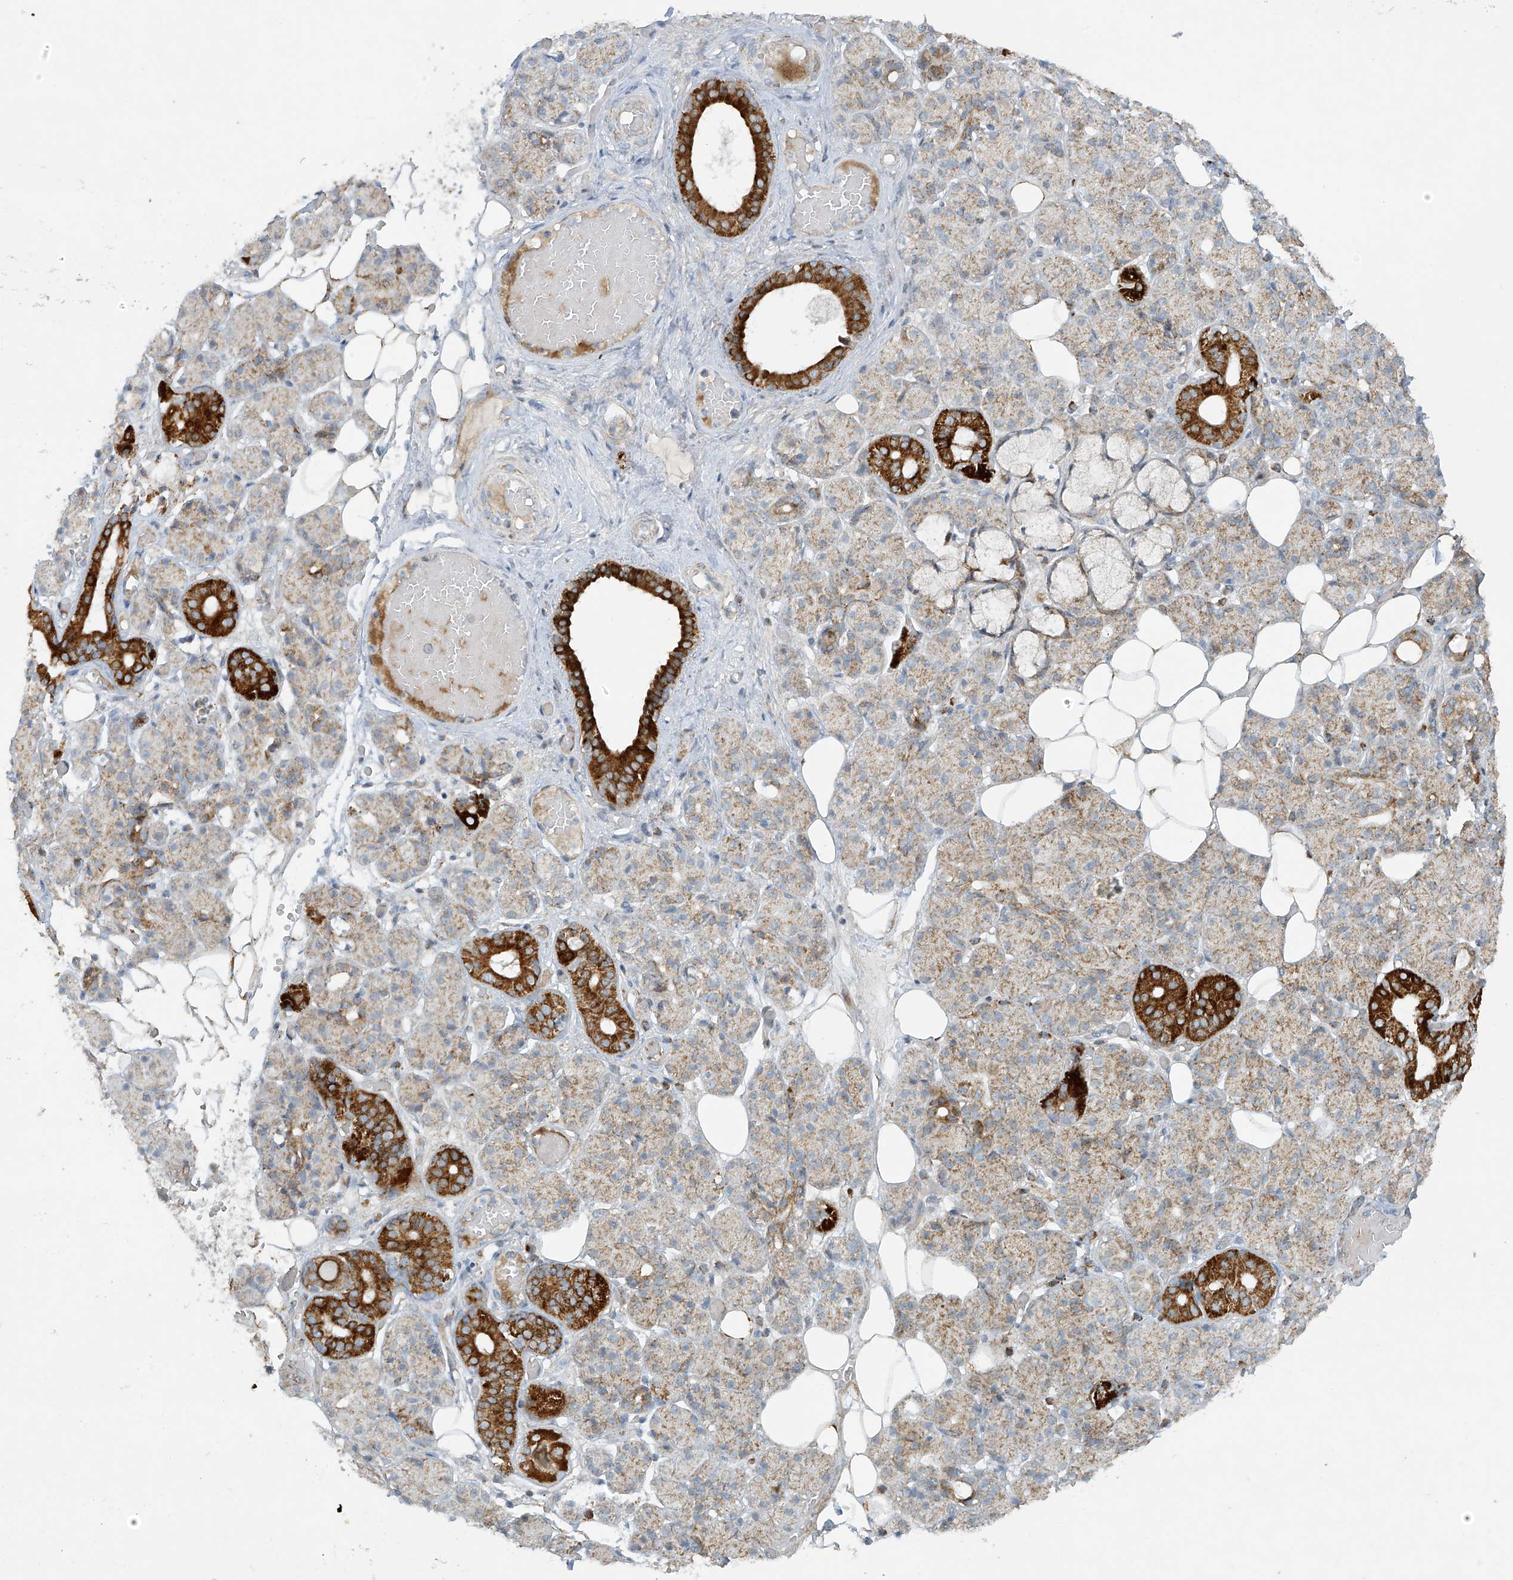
{"staining": {"intensity": "strong", "quantity": "25%-75%", "location": "cytoplasmic/membranous"}, "tissue": "salivary gland", "cell_type": "Glandular cells", "image_type": "normal", "snomed": [{"axis": "morphology", "description": "Normal tissue, NOS"}, {"axis": "topography", "description": "Salivary gland"}], "caption": "A photomicrograph of human salivary gland stained for a protein shows strong cytoplasmic/membranous brown staining in glandular cells.", "gene": "SMDT1", "patient": {"sex": "male", "age": 63}}